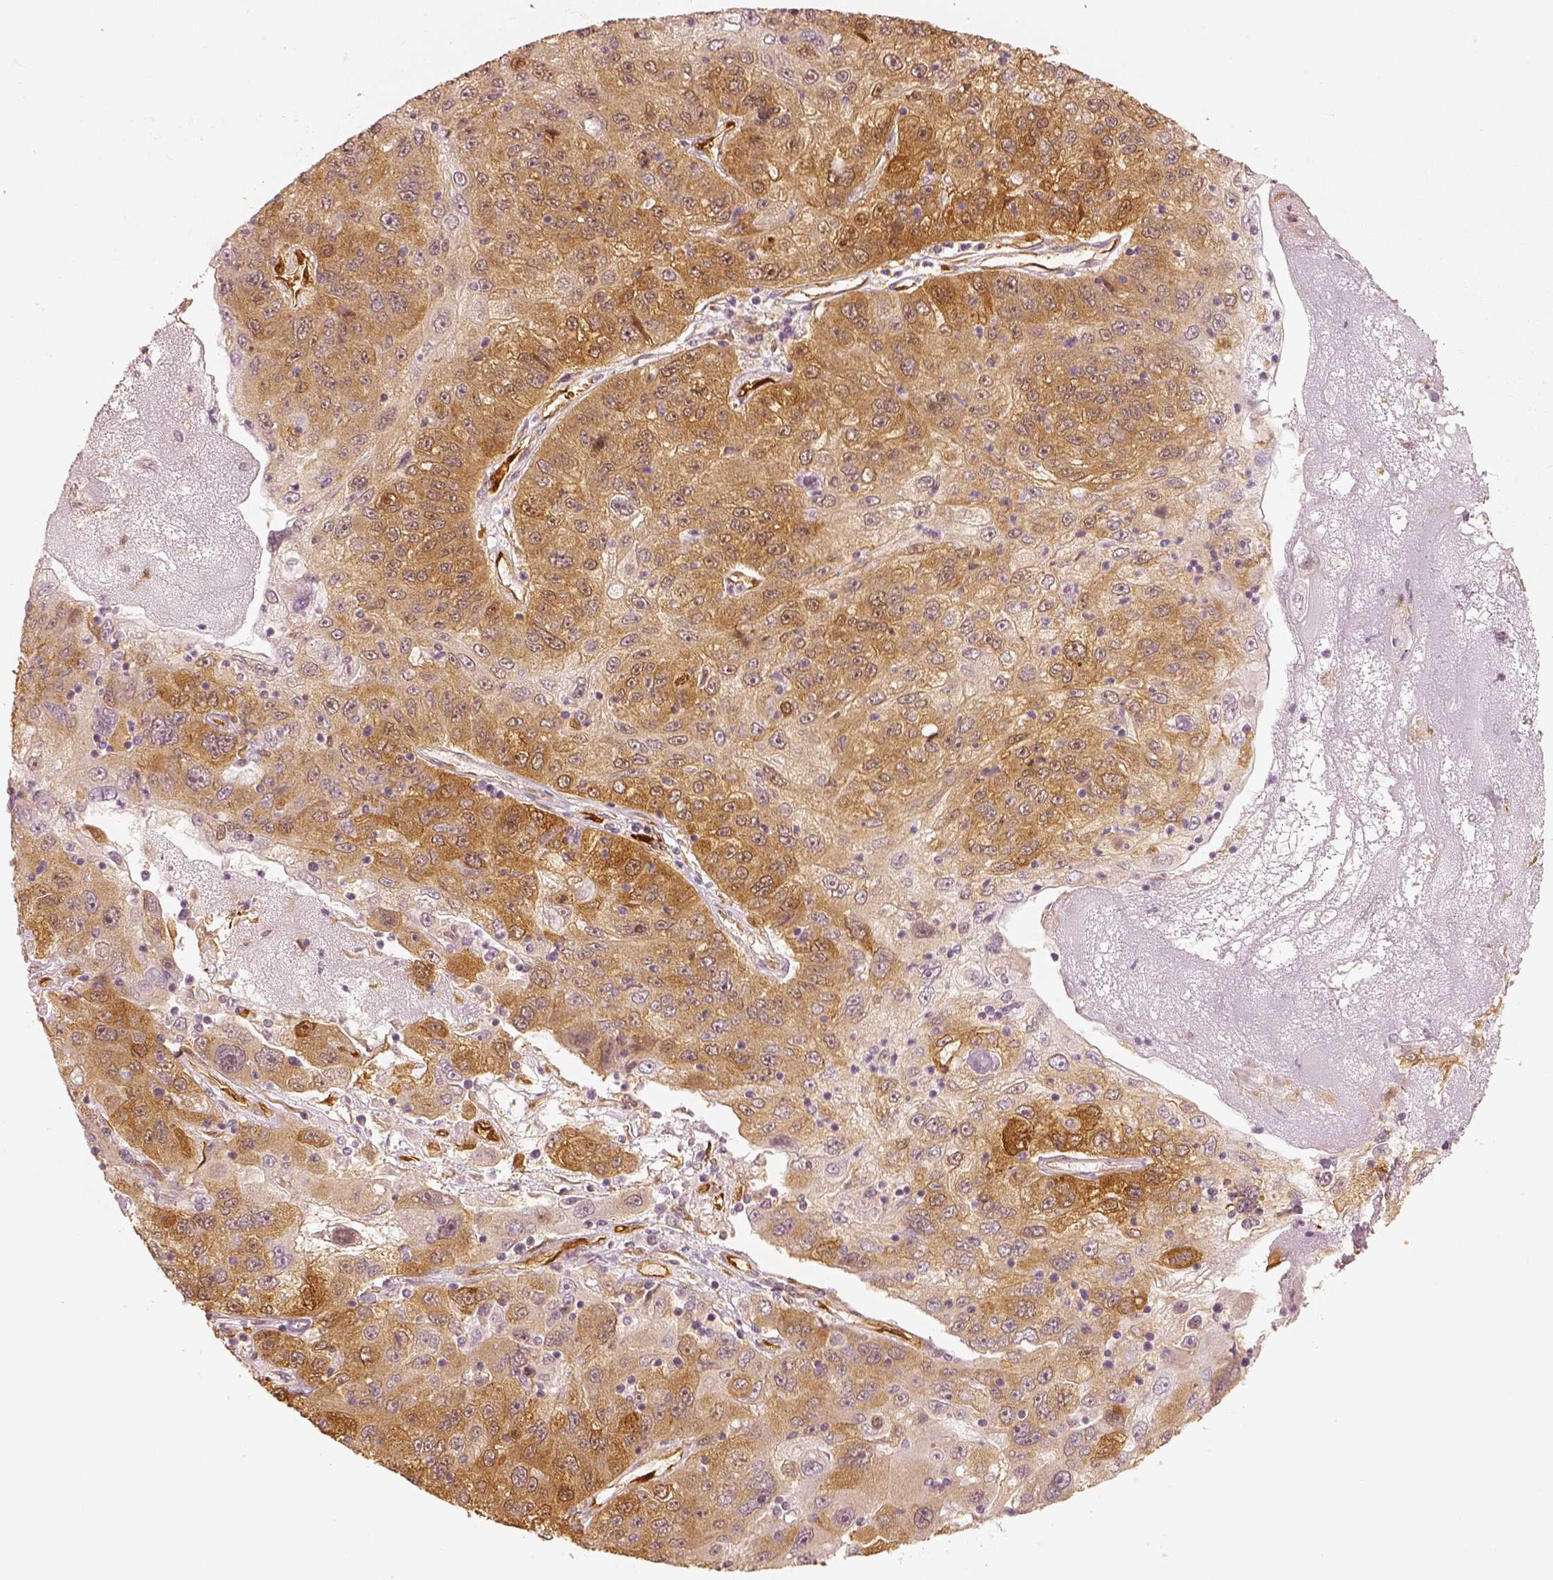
{"staining": {"intensity": "moderate", "quantity": ">75%", "location": "cytoplasmic/membranous"}, "tissue": "stomach cancer", "cell_type": "Tumor cells", "image_type": "cancer", "snomed": [{"axis": "morphology", "description": "Adenocarcinoma, NOS"}, {"axis": "topography", "description": "Stomach"}], "caption": "This image reveals immunohistochemistry staining of human stomach adenocarcinoma, with medium moderate cytoplasmic/membranous staining in about >75% of tumor cells.", "gene": "FSCN1", "patient": {"sex": "male", "age": 56}}